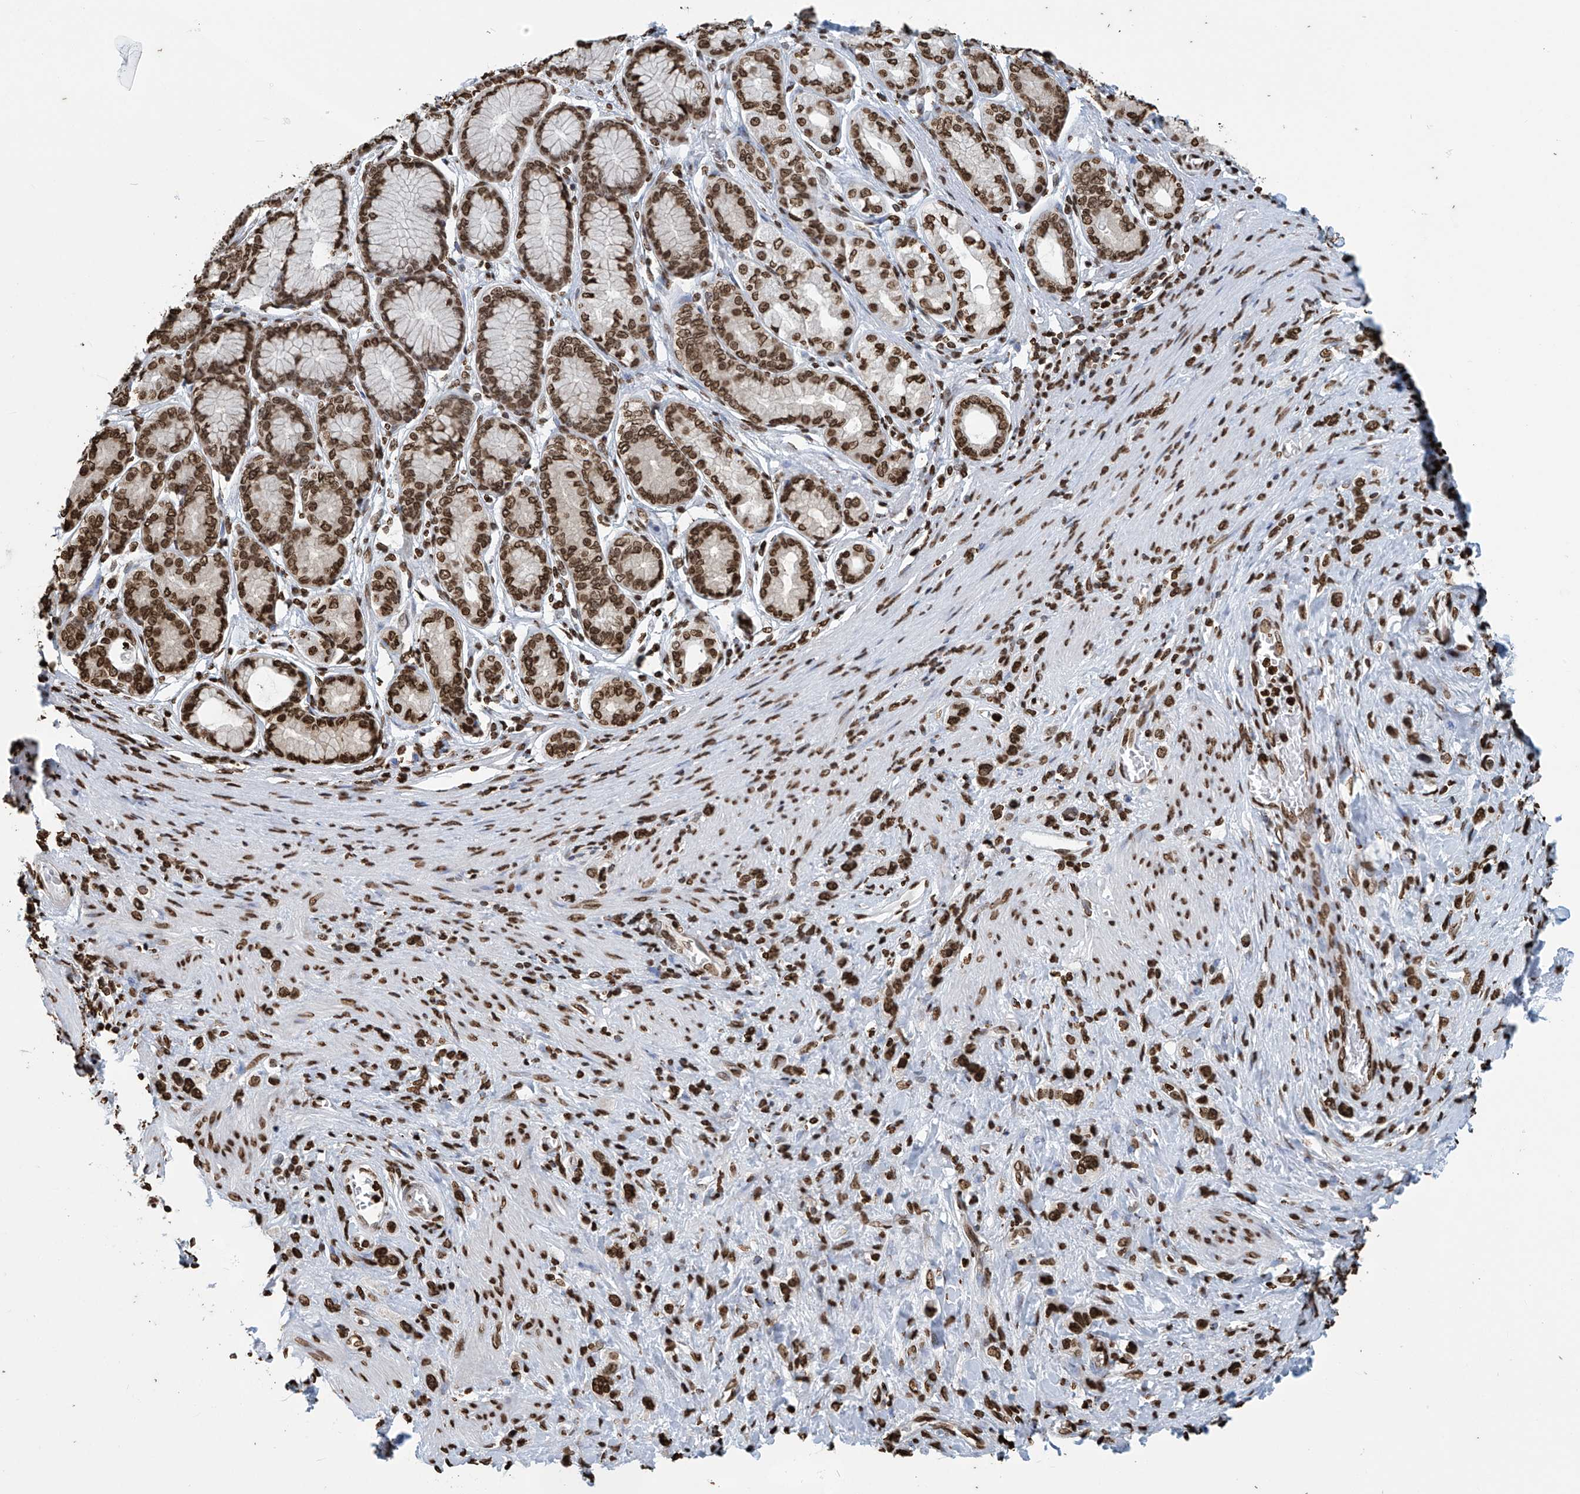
{"staining": {"intensity": "strong", "quantity": ">75%", "location": "nuclear"}, "tissue": "stomach cancer", "cell_type": "Tumor cells", "image_type": "cancer", "snomed": [{"axis": "morphology", "description": "Normal tissue, NOS"}, {"axis": "morphology", "description": "Adenocarcinoma, NOS"}, {"axis": "topography", "description": "Stomach, upper"}, {"axis": "topography", "description": "Stomach"}], "caption": "High-power microscopy captured an immunohistochemistry histopathology image of stomach cancer, revealing strong nuclear staining in approximately >75% of tumor cells.", "gene": "DPPA2", "patient": {"sex": "female", "age": 65}}